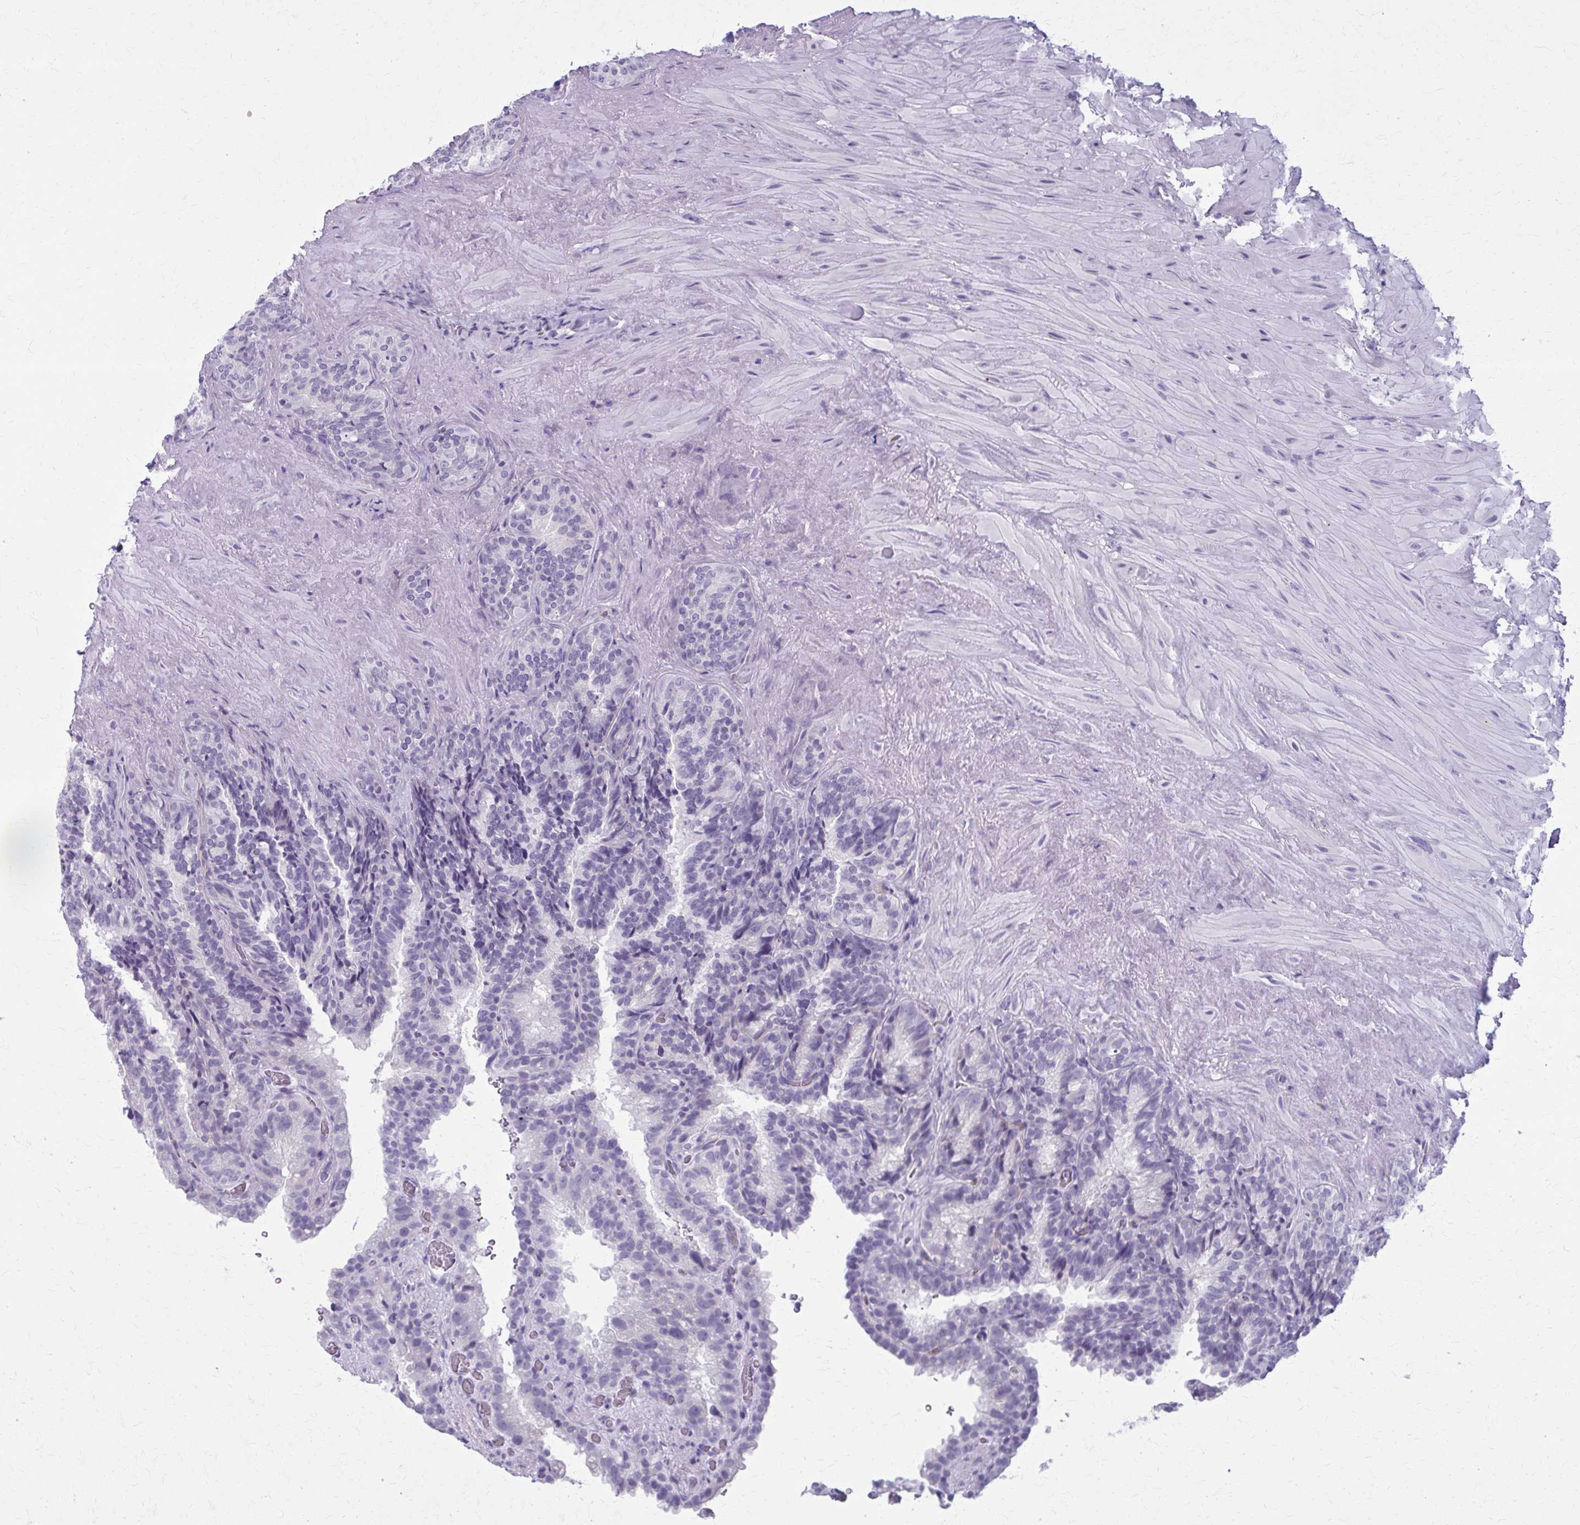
{"staining": {"intensity": "negative", "quantity": "none", "location": "none"}, "tissue": "seminal vesicle", "cell_type": "Glandular cells", "image_type": "normal", "snomed": [{"axis": "morphology", "description": "Normal tissue, NOS"}, {"axis": "topography", "description": "Seminal veicle"}], "caption": "Immunohistochemistry photomicrograph of unremarkable seminal vesicle: human seminal vesicle stained with DAB reveals no significant protein staining in glandular cells.", "gene": "CASQ2", "patient": {"sex": "male", "age": 60}}